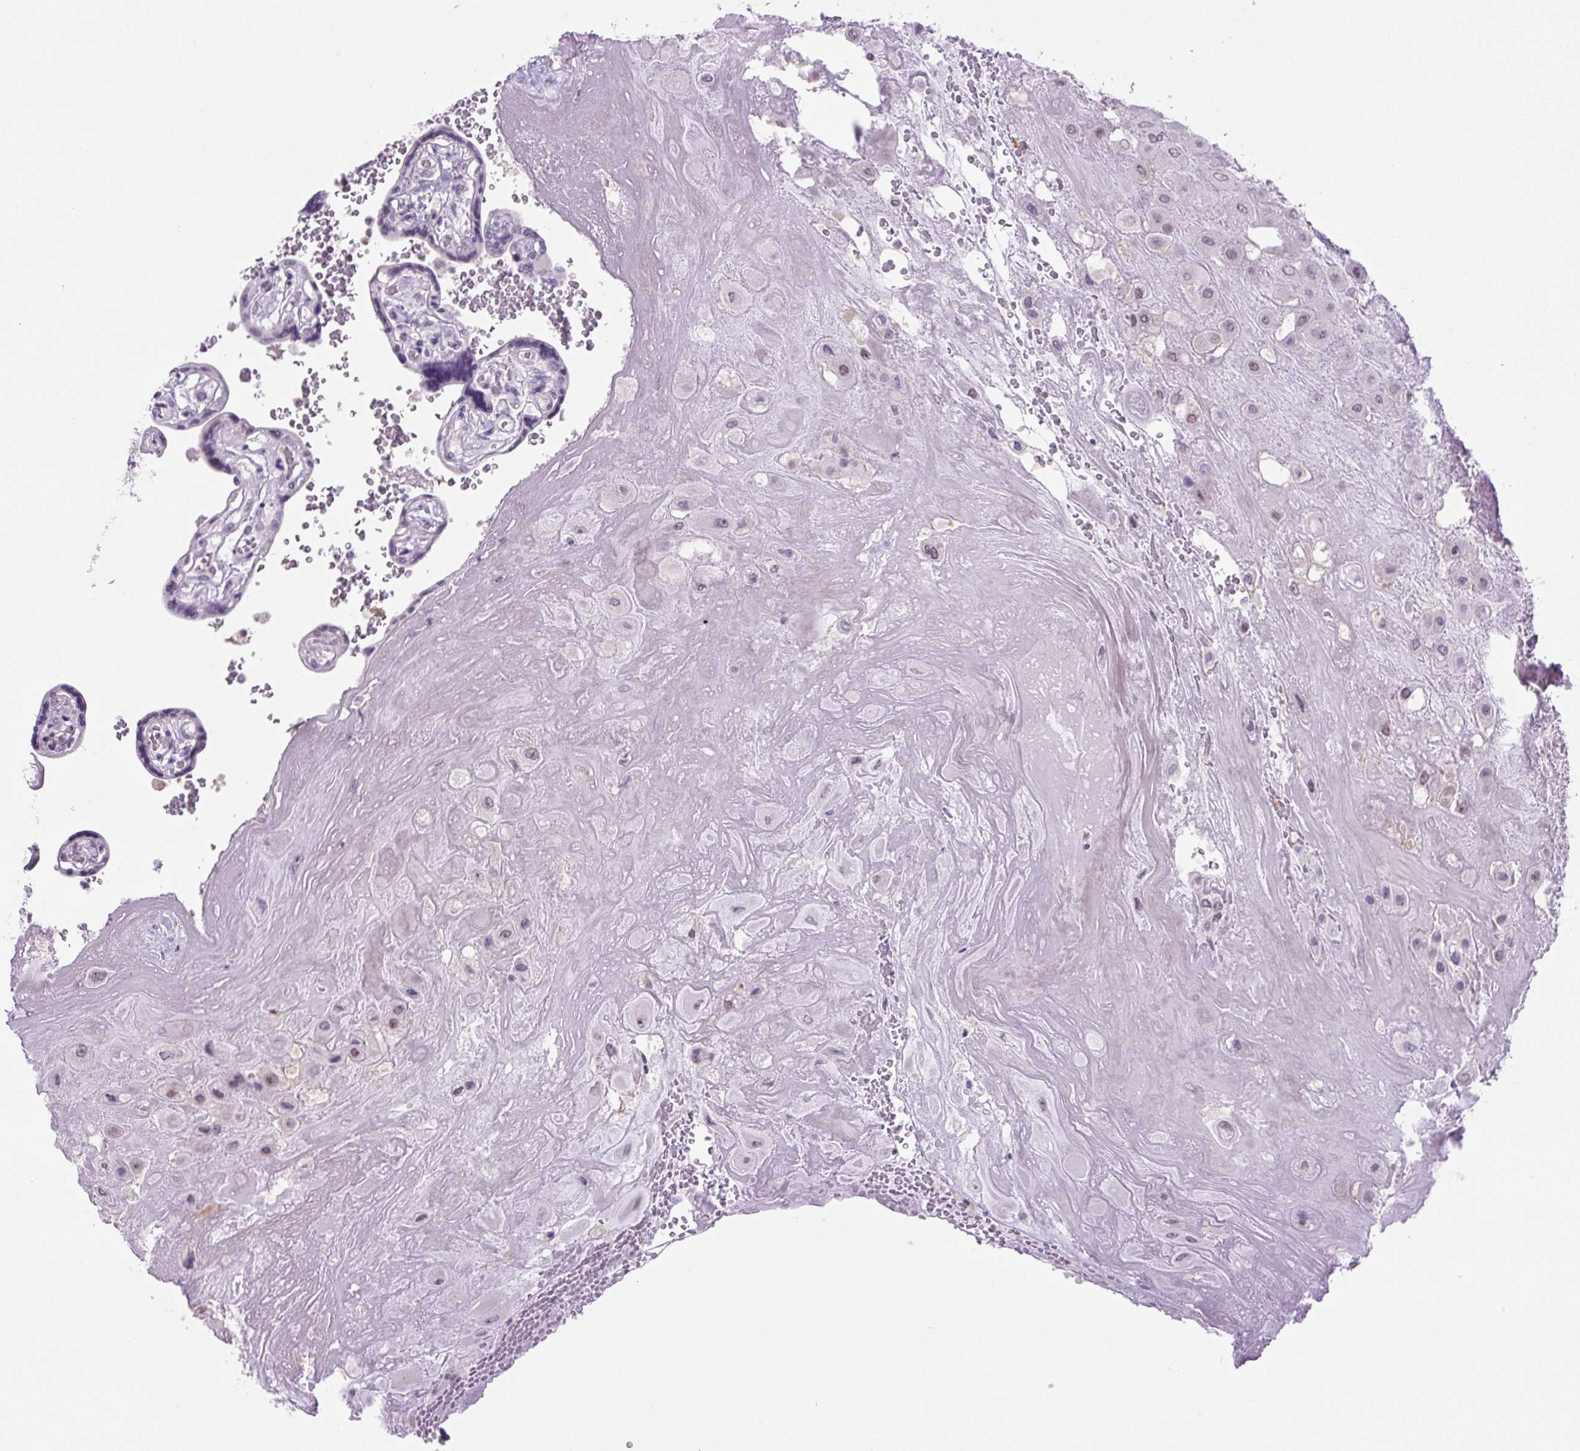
{"staining": {"intensity": "negative", "quantity": "none", "location": "none"}, "tissue": "placenta", "cell_type": "Decidual cells", "image_type": "normal", "snomed": [{"axis": "morphology", "description": "Normal tissue, NOS"}, {"axis": "topography", "description": "Placenta"}], "caption": "A high-resolution photomicrograph shows immunohistochemistry staining of benign placenta, which exhibits no significant positivity in decidual cells. Nuclei are stained in blue.", "gene": "RYBP", "patient": {"sex": "female", "age": 32}}